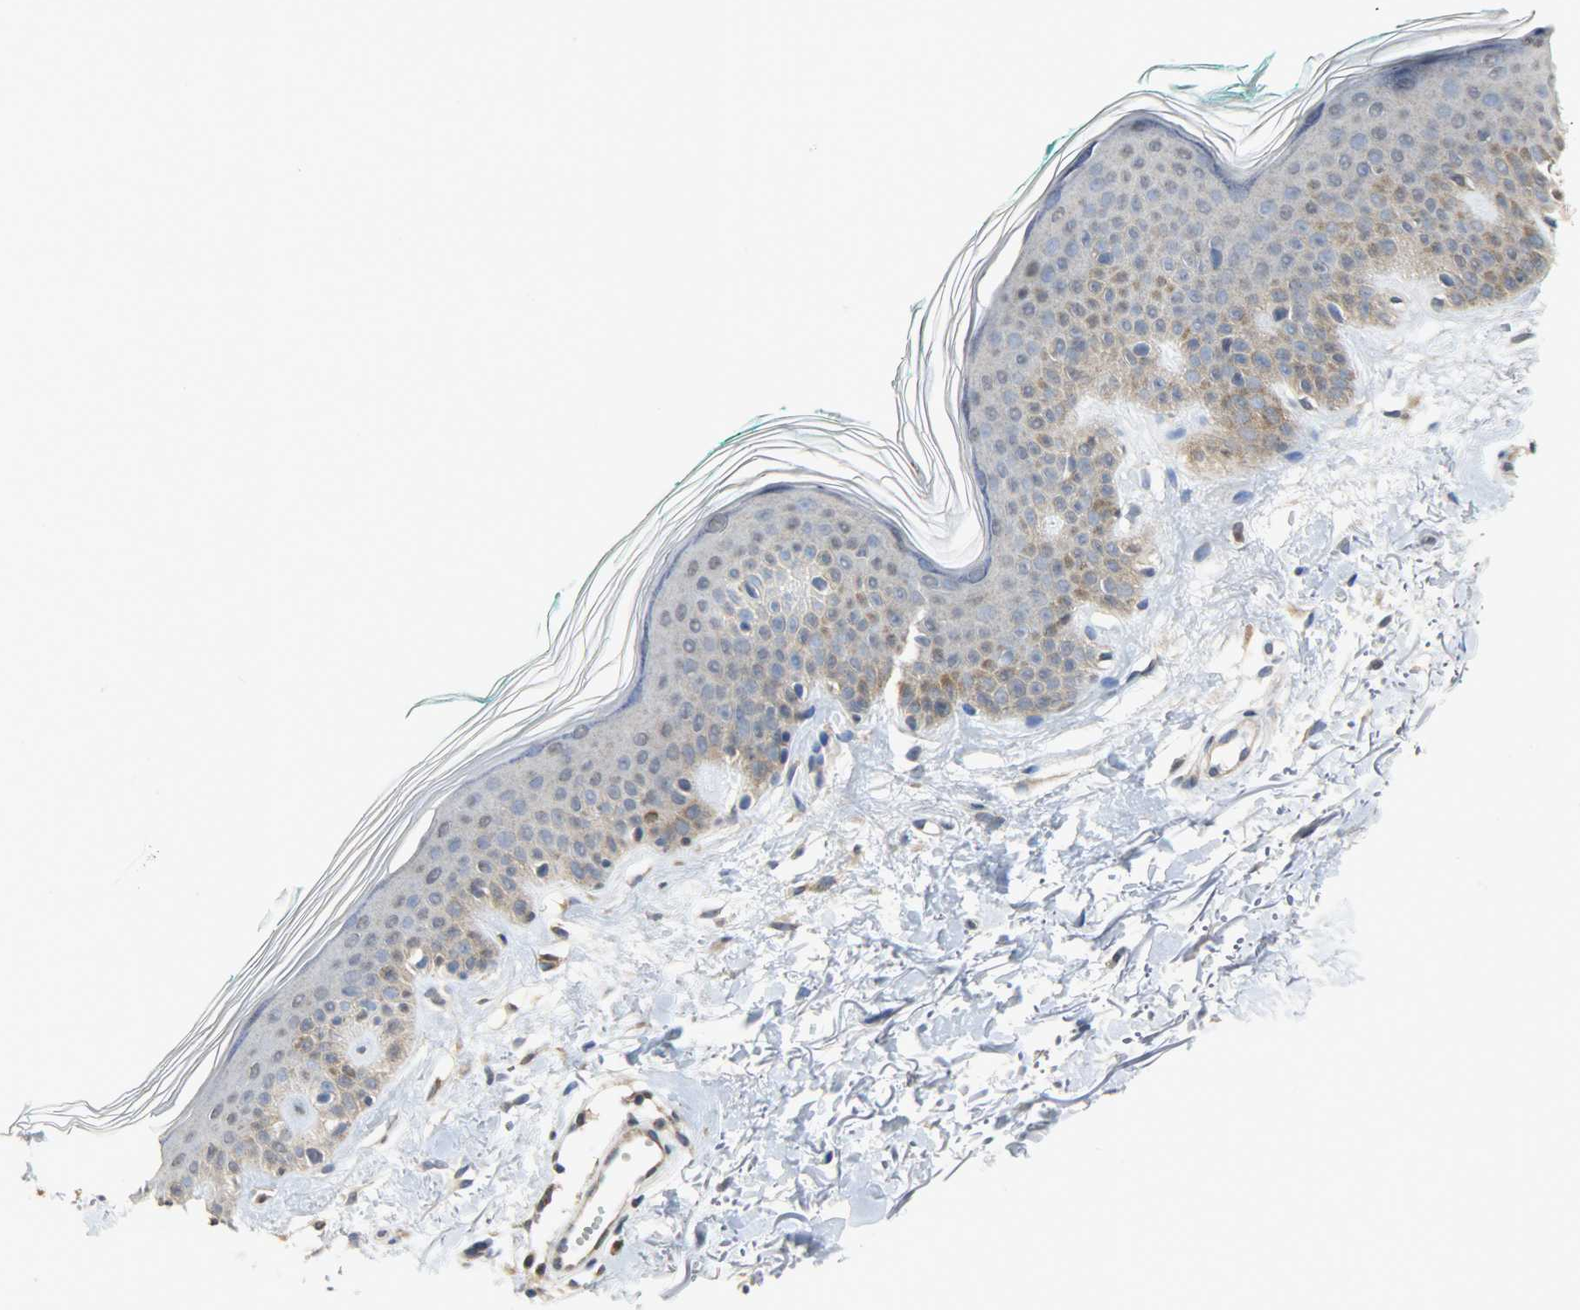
{"staining": {"intensity": "weak", "quantity": ">75%", "location": "cytoplasmic/membranous"}, "tissue": "skin", "cell_type": "Fibroblasts", "image_type": "normal", "snomed": [{"axis": "morphology", "description": "Normal tissue, NOS"}, {"axis": "topography", "description": "Skin"}], "caption": "DAB immunohistochemical staining of benign skin shows weak cytoplasmic/membranous protein expression in approximately >75% of fibroblasts.", "gene": "TRIM21", "patient": {"sex": "male", "age": 71}}